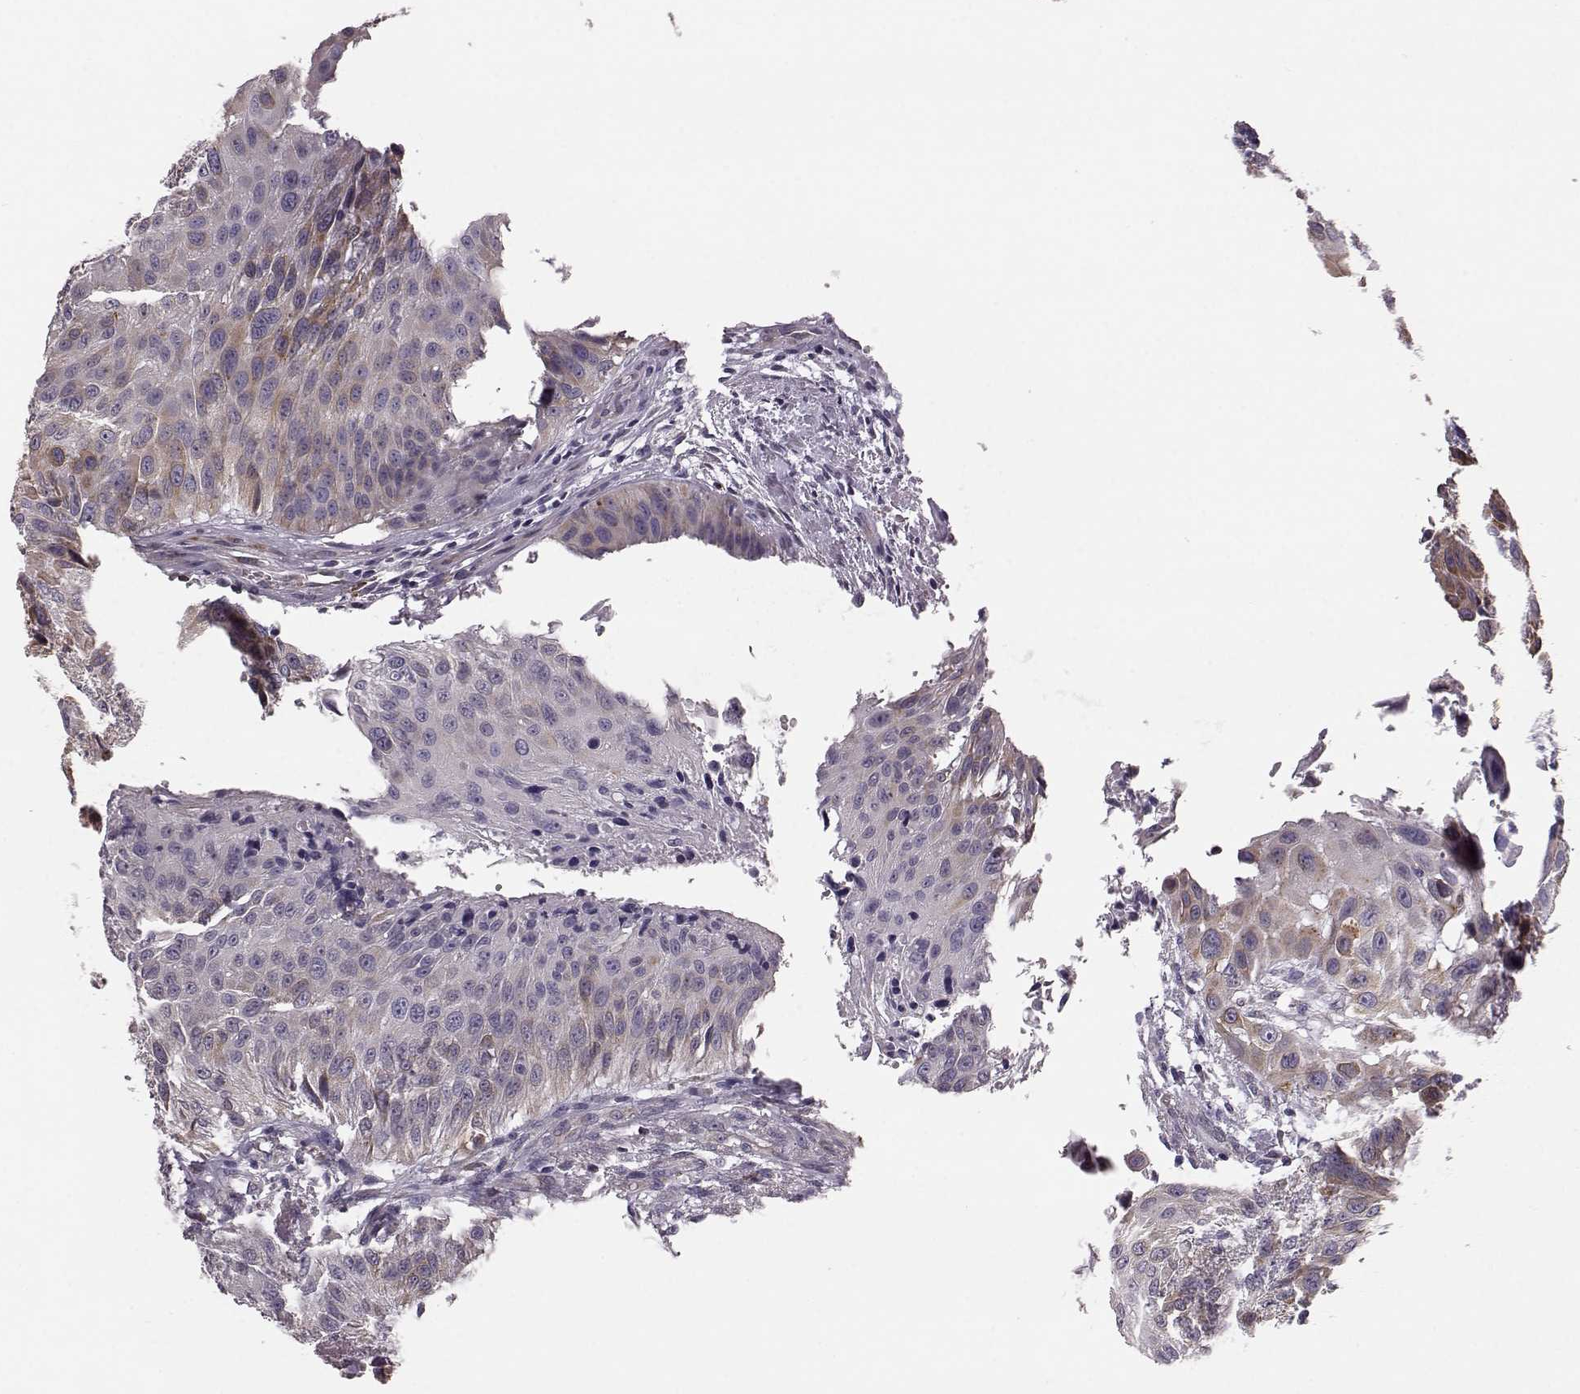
{"staining": {"intensity": "moderate", "quantity": "<25%", "location": "cytoplasmic/membranous"}, "tissue": "urothelial cancer", "cell_type": "Tumor cells", "image_type": "cancer", "snomed": [{"axis": "morphology", "description": "Urothelial carcinoma, NOS"}, {"axis": "topography", "description": "Urinary bladder"}], "caption": "Immunohistochemistry image of neoplastic tissue: urothelial cancer stained using immunohistochemistry reveals low levels of moderate protein expression localized specifically in the cytoplasmic/membranous of tumor cells, appearing as a cytoplasmic/membranous brown color.", "gene": "ELOVL5", "patient": {"sex": "male", "age": 55}}